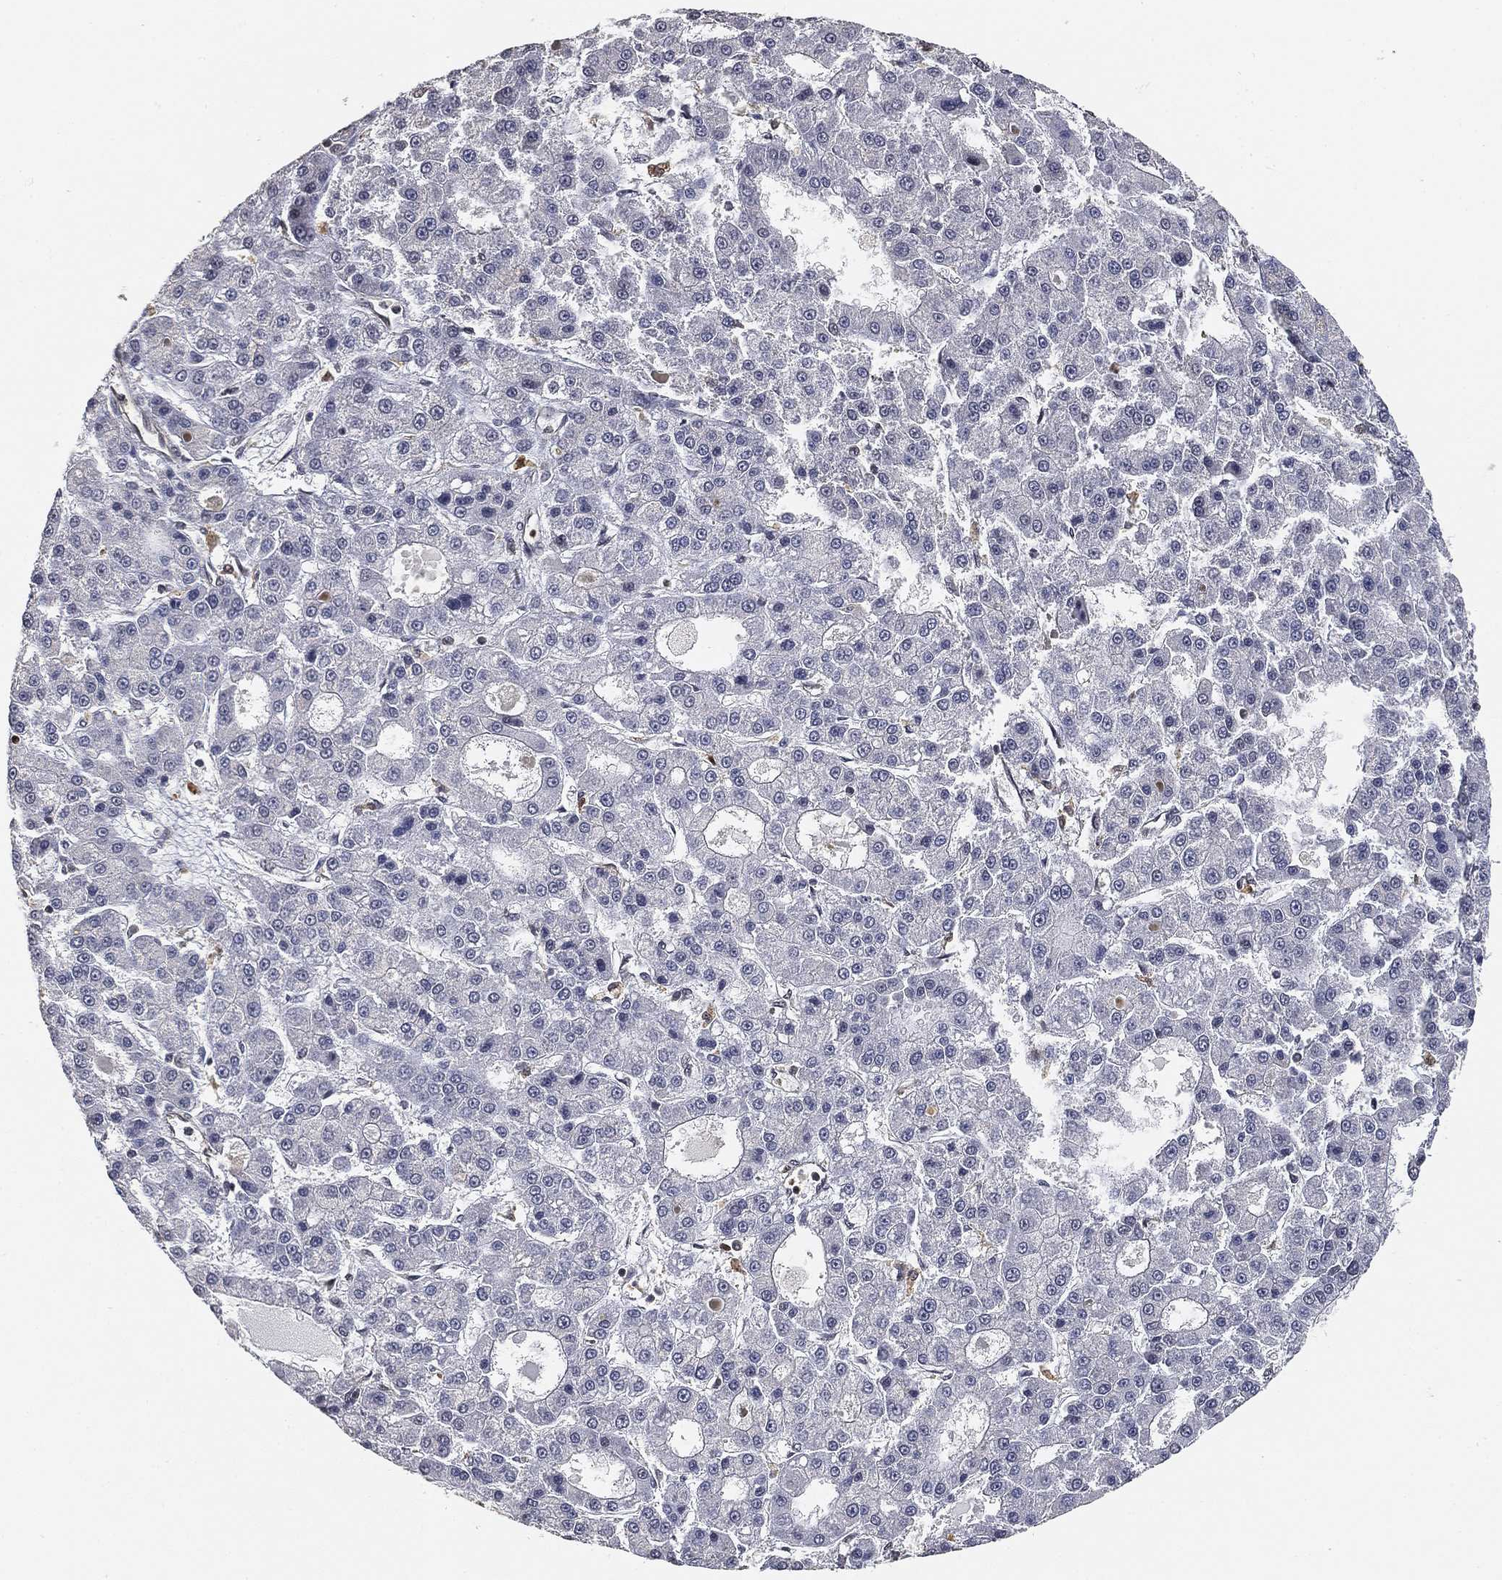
{"staining": {"intensity": "negative", "quantity": "none", "location": "none"}, "tissue": "liver cancer", "cell_type": "Tumor cells", "image_type": "cancer", "snomed": [{"axis": "morphology", "description": "Carcinoma, Hepatocellular, NOS"}, {"axis": "topography", "description": "Liver"}], "caption": "Hepatocellular carcinoma (liver) stained for a protein using IHC exhibits no expression tumor cells.", "gene": "WDR26", "patient": {"sex": "male", "age": 70}}